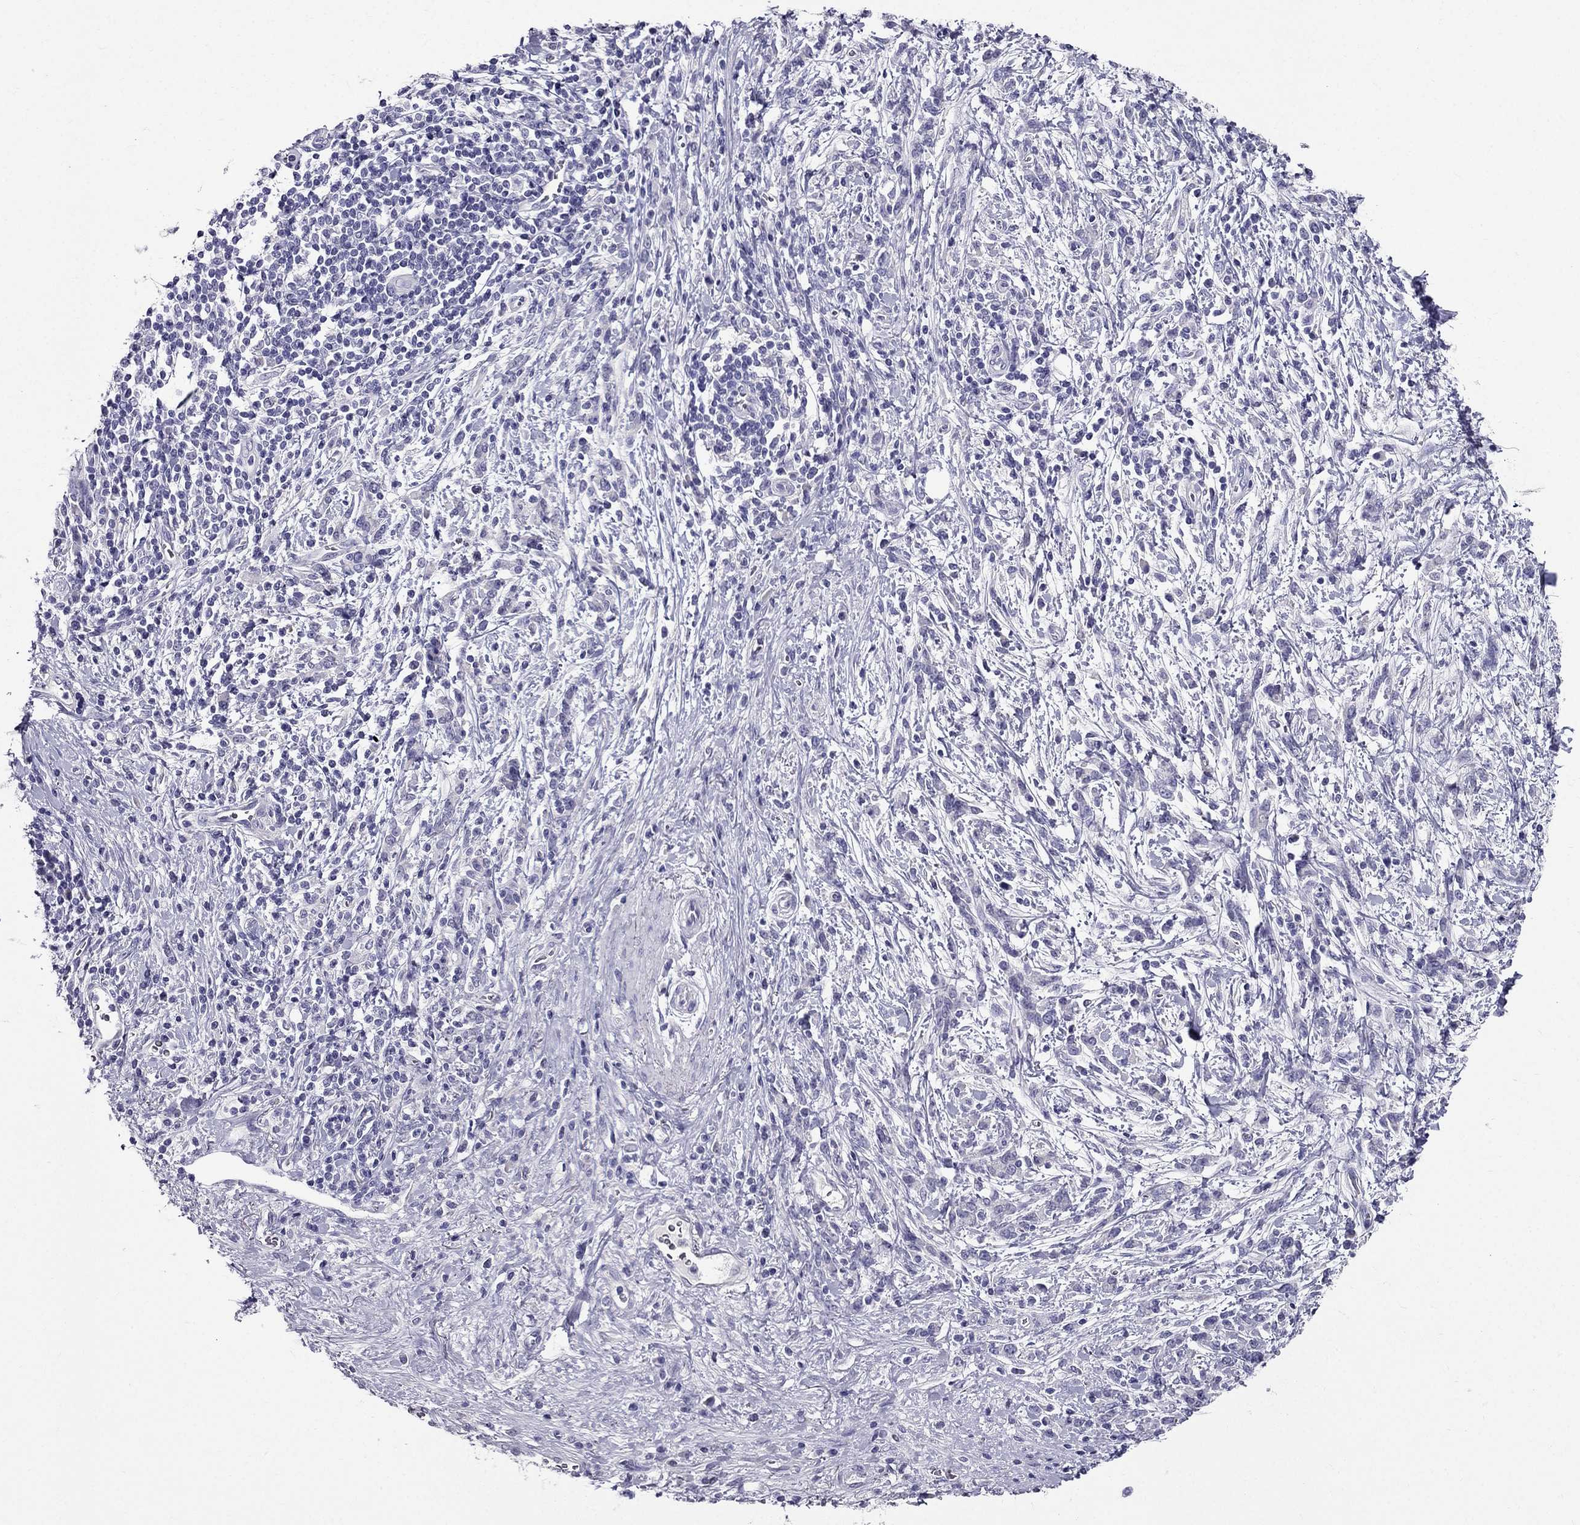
{"staining": {"intensity": "negative", "quantity": "none", "location": "none"}, "tissue": "stomach cancer", "cell_type": "Tumor cells", "image_type": "cancer", "snomed": [{"axis": "morphology", "description": "Adenocarcinoma, NOS"}, {"axis": "topography", "description": "Stomach"}], "caption": "Stomach cancer (adenocarcinoma) stained for a protein using immunohistochemistry (IHC) exhibits no staining tumor cells.", "gene": "ZNF541", "patient": {"sex": "female", "age": 57}}